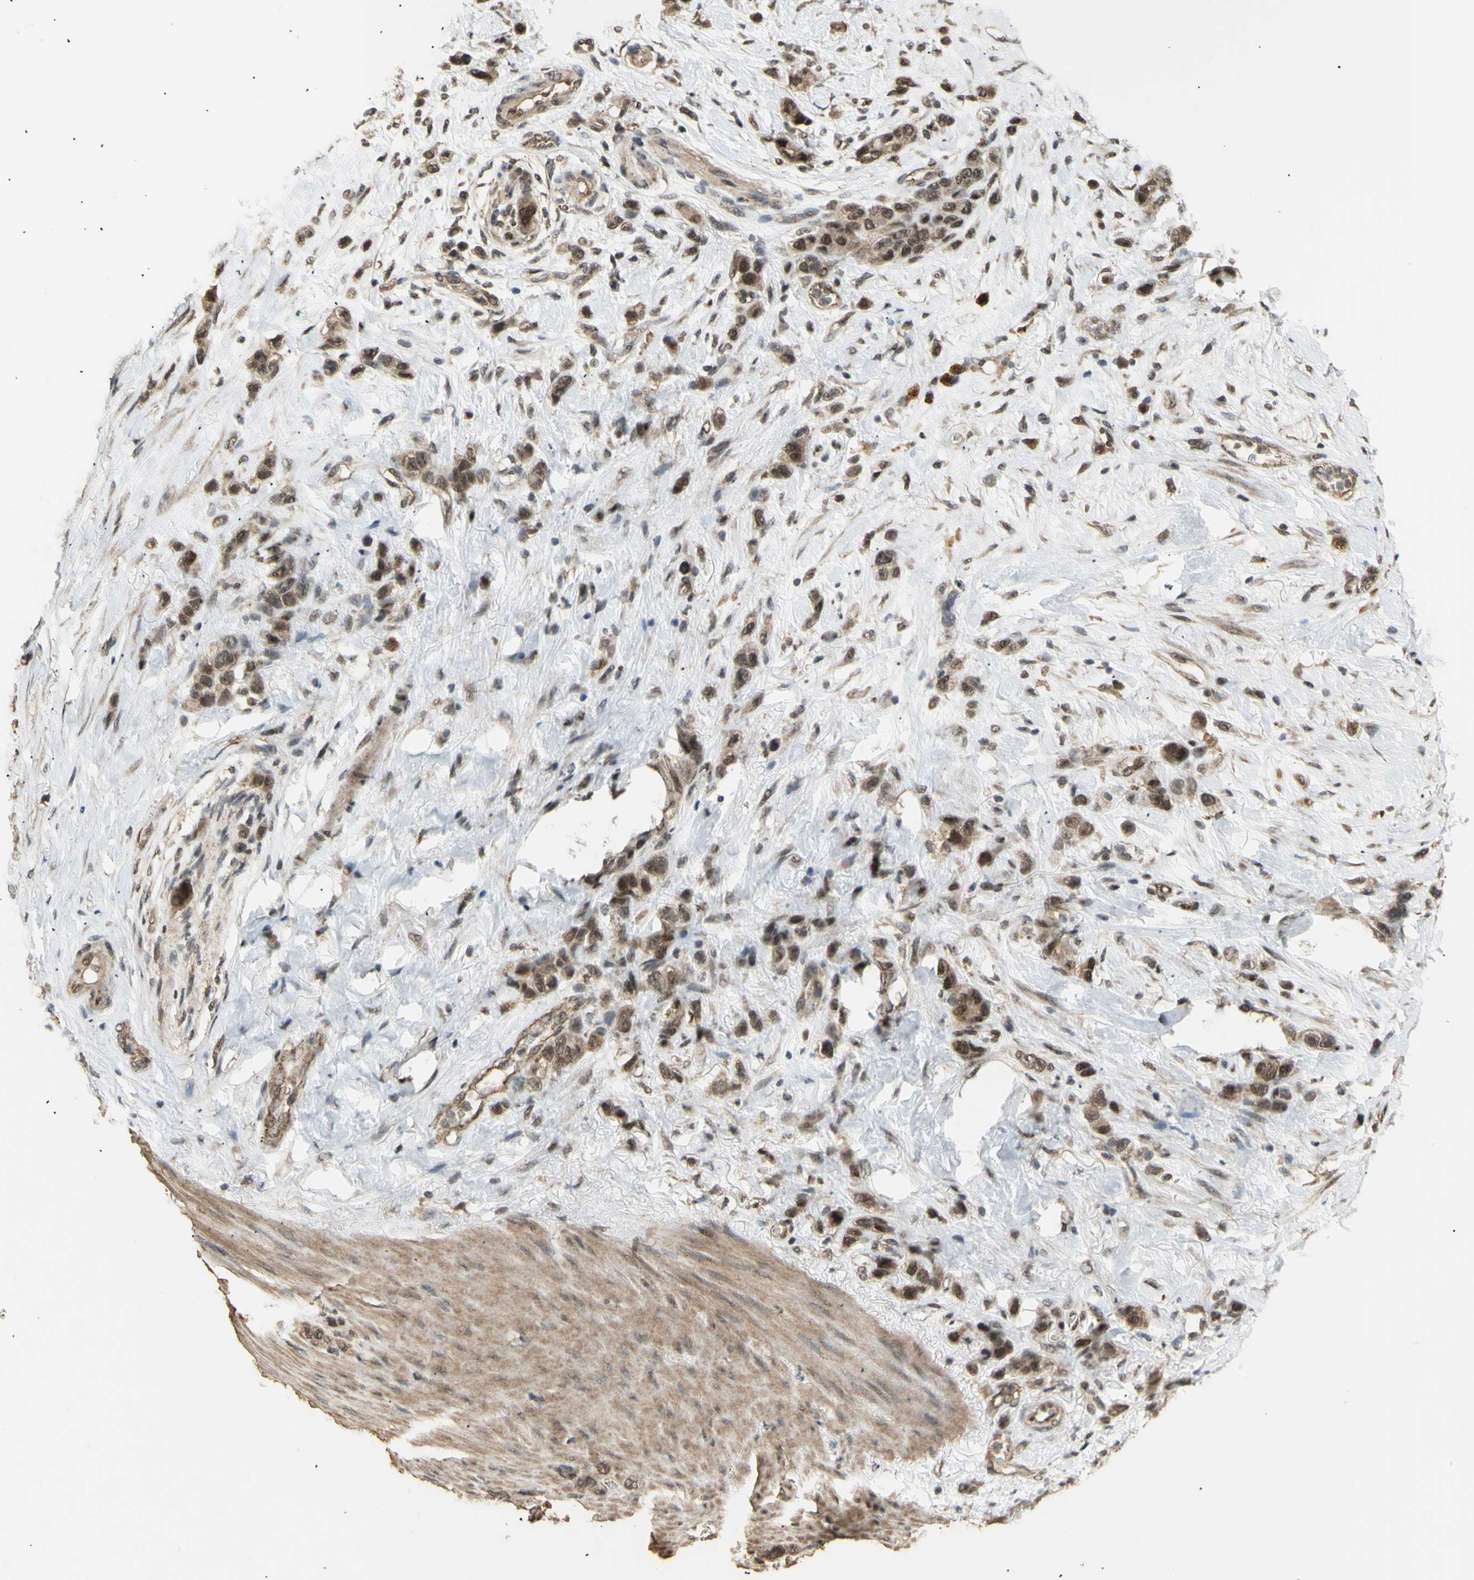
{"staining": {"intensity": "moderate", "quantity": ">75%", "location": "cytoplasmic/membranous"}, "tissue": "stomach cancer", "cell_type": "Tumor cells", "image_type": "cancer", "snomed": [{"axis": "morphology", "description": "Adenocarcinoma, NOS"}, {"axis": "morphology", "description": "Adenocarcinoma, High grade"}, {"axis": "topography", "description": "Stomach, upper"}, {"axis": "topography", "description": "Stomach, lower"}], "caption": "Adenocarcinoma (stomach) stained with DAB (3,3'-diaminobenzidine) IHC exhibits medium levels of moderate cytoplasmic/membranous staining in about >75% of tumor cells.", "gene": "GTF2E2", "patient": {"sex": "female", "age": 65}}